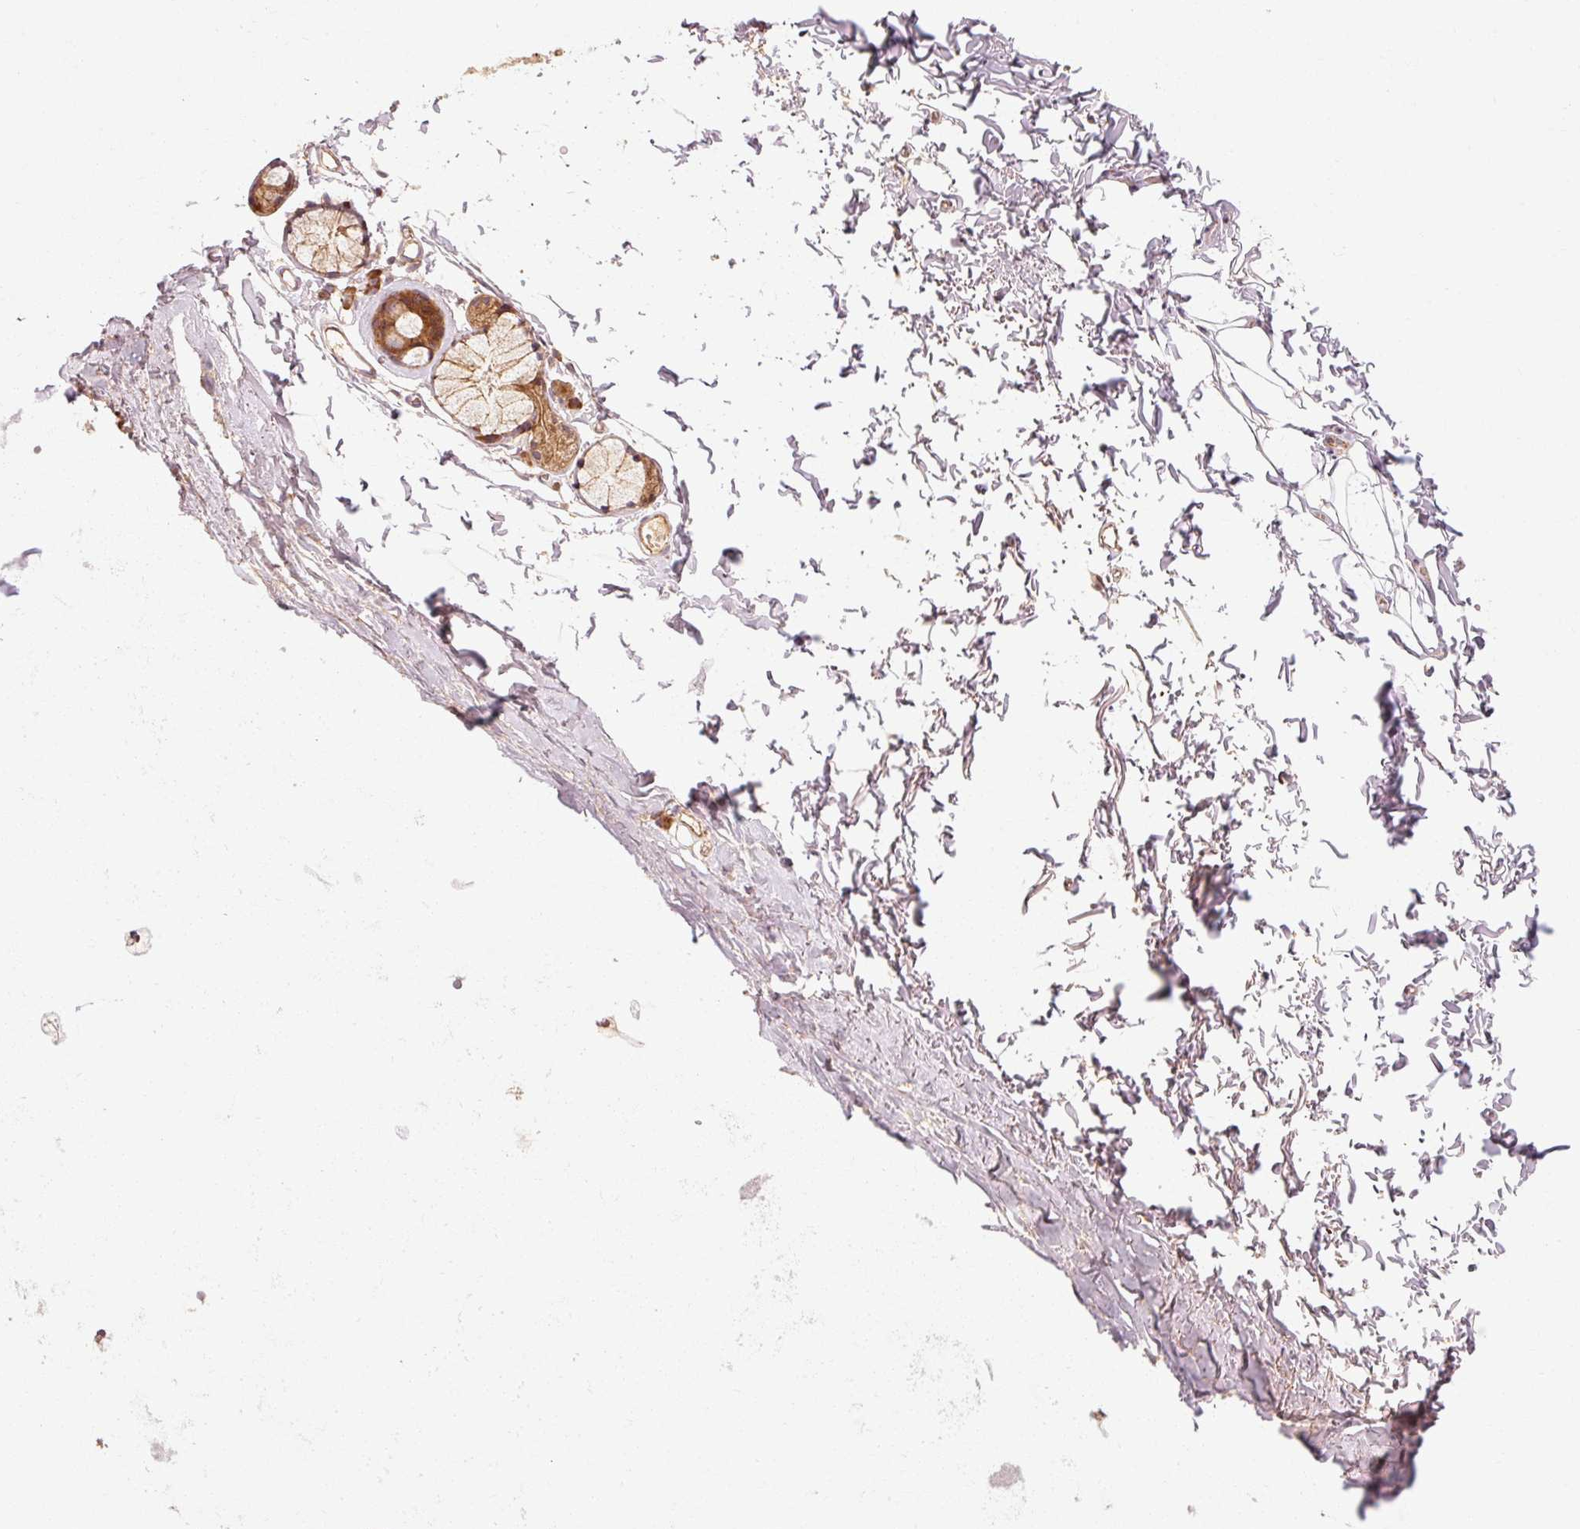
{"staining": {"intensity": "weak", "quantity": ">75%", "location": "cytoplasmic/membranous"}, "tissue": "soft tissue", "cell_type": "Chondrocytes", "image_type": "normal", "snomed": [{"axis": "morphology", "description": "Normal tissue, NOS"}, {"axis": "topography", "description": "Cartilage tissue"}, {"axis": "topography", "description": "Bronchus"}, {"axis": "topography", "description": "Peripheral nerve tissue"}], "caption": "This histopathology image shows immunohistochemistry staining of unremarkable soft tissue, with low weak cytoplasmic/membranous positivity in approximately >75% of chondrocytes.", "gene": "CTNNA1", "patient": {"sex": "female", "age": 59}}